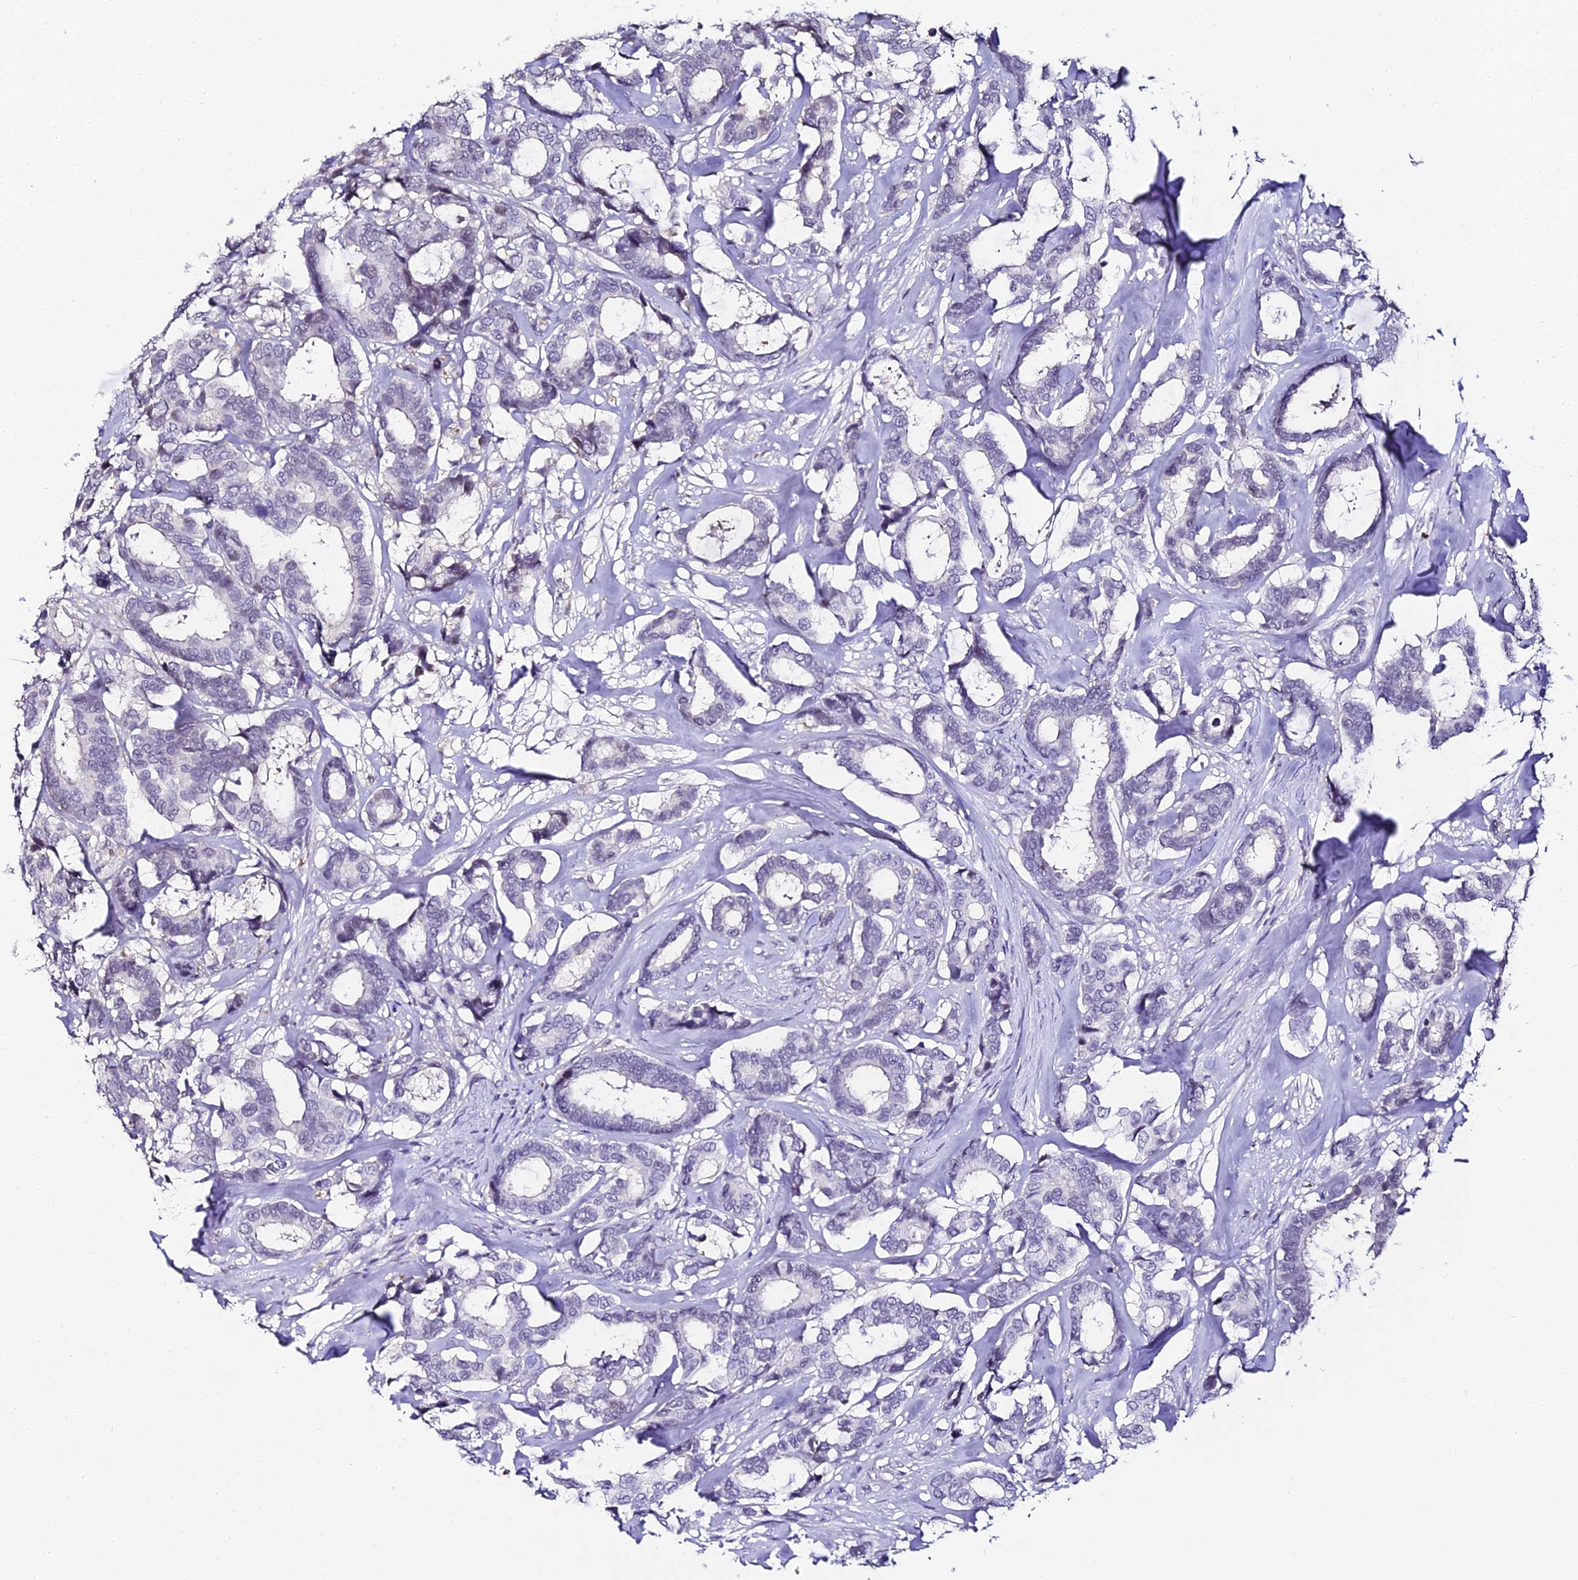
{"staining": {"intensity": "negative", "quantity": "none", "location": "none"}, "tissue": "breast cancer", "cell_type": "Tumor cells", "image_type": "cancer", "snomed": [{"axis": "morphology", "description": "Duct carcinoma"}, {"axis": "topography", "description": "Breast"}], "caption": "Tumor cells are negative for protein expression in human invasive ductal carcinoma (breast).", "gene": "ABHD14A-ACY1", "patient": {"sex": "female", "age": 87}}